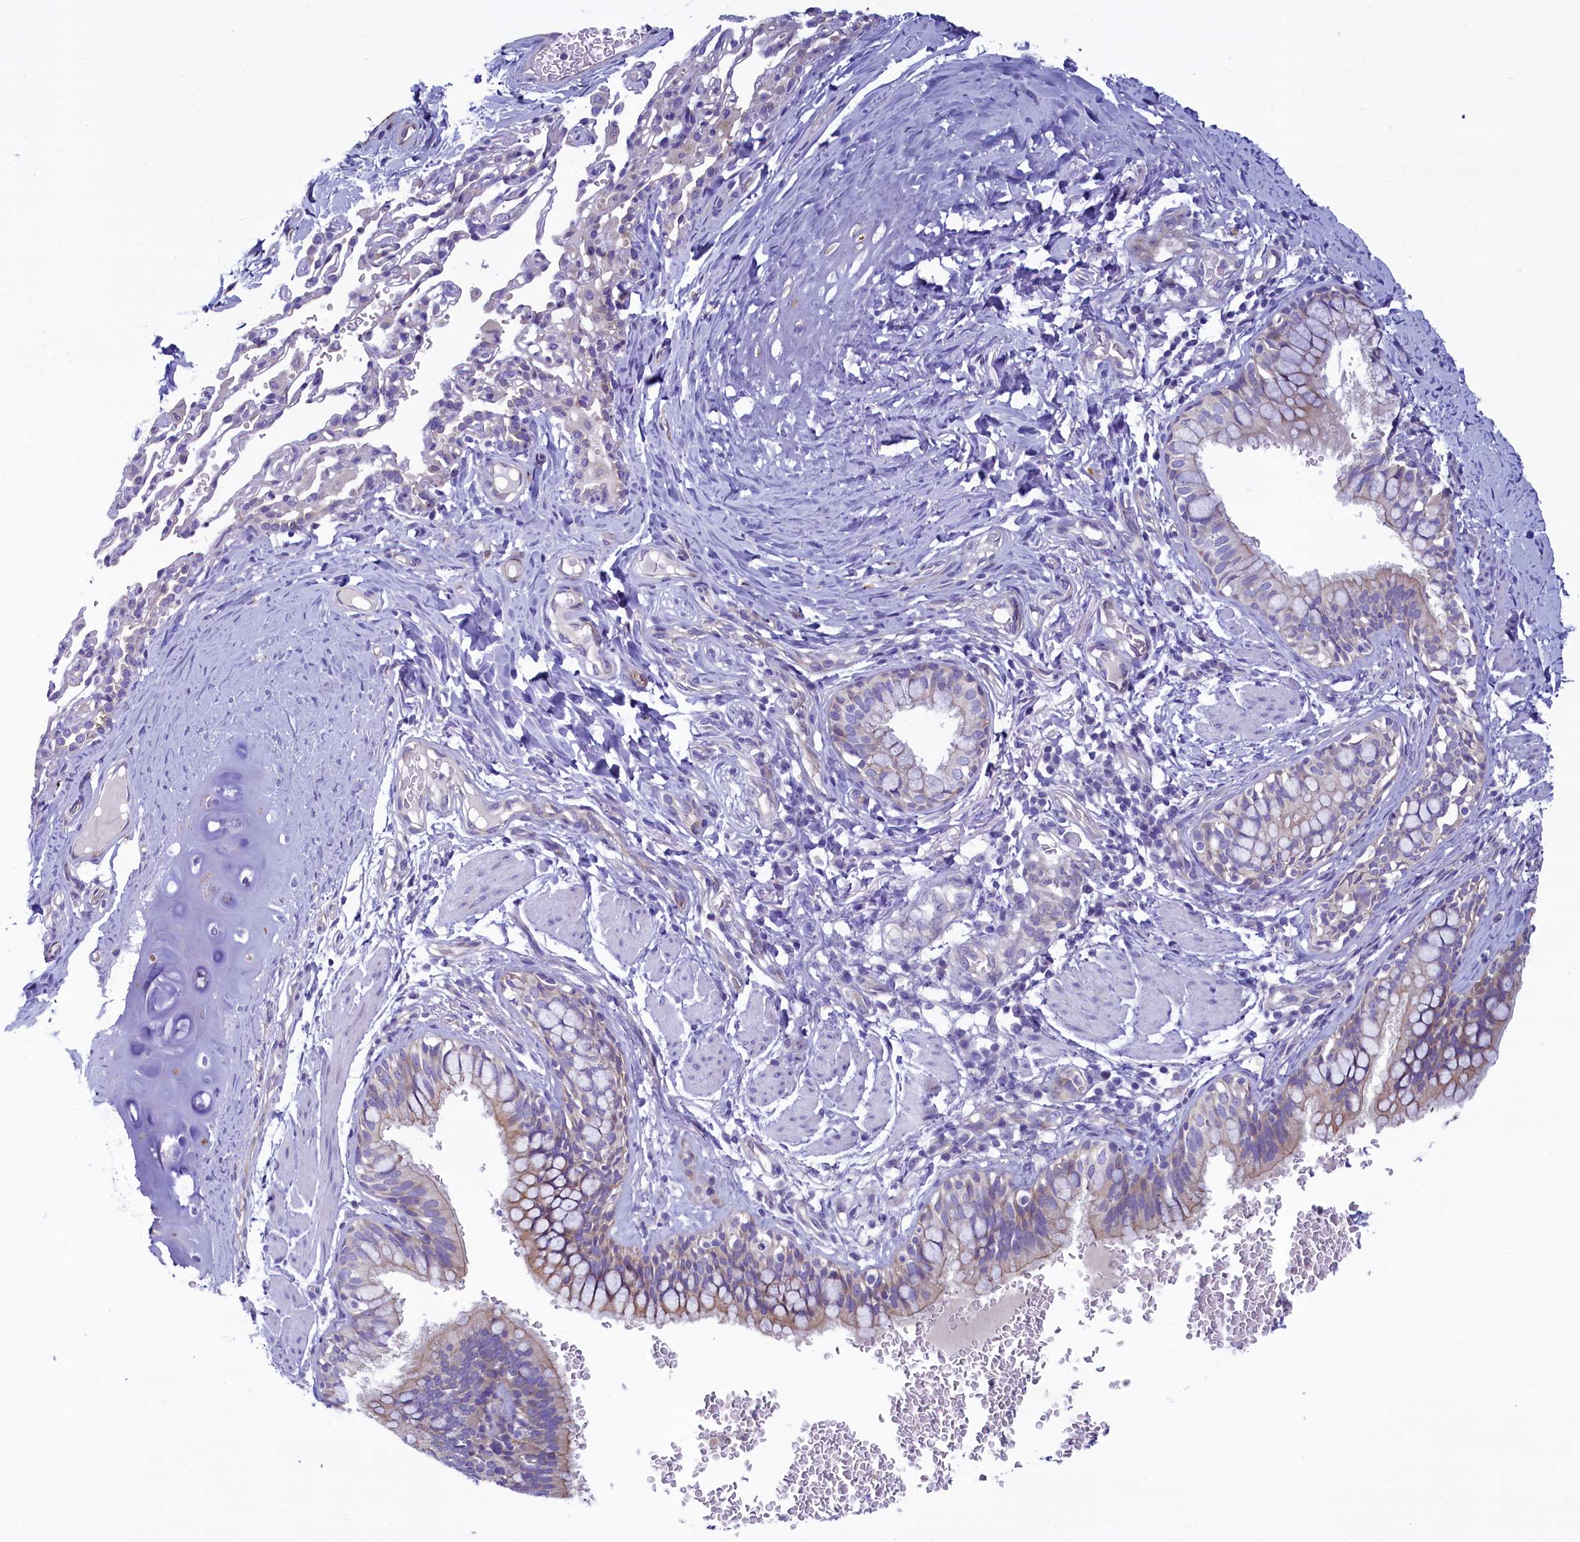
{"staining": {"intensity": "weak", "quantity": "<25%", "location": "cytoplasmic/membranous"}, "tissue": "bronchus", "cell_type": "Respiratory epithelial cells", "image_type": "normal", "snomed": [{"axis": "morphology", "description": "Normal tissue, NOS"}, {"axis": "topography", "description": "Cartilage tissue"}, {"axis": "topography", "description": "Bronchus"}], "caption": "IHC of benign human bronchus reveals no expression in respiratory epithelial cells. Nuclei are stained in blue.", "gene": "KRBOX5", "patient": {"sex": "female", "age": 36}}